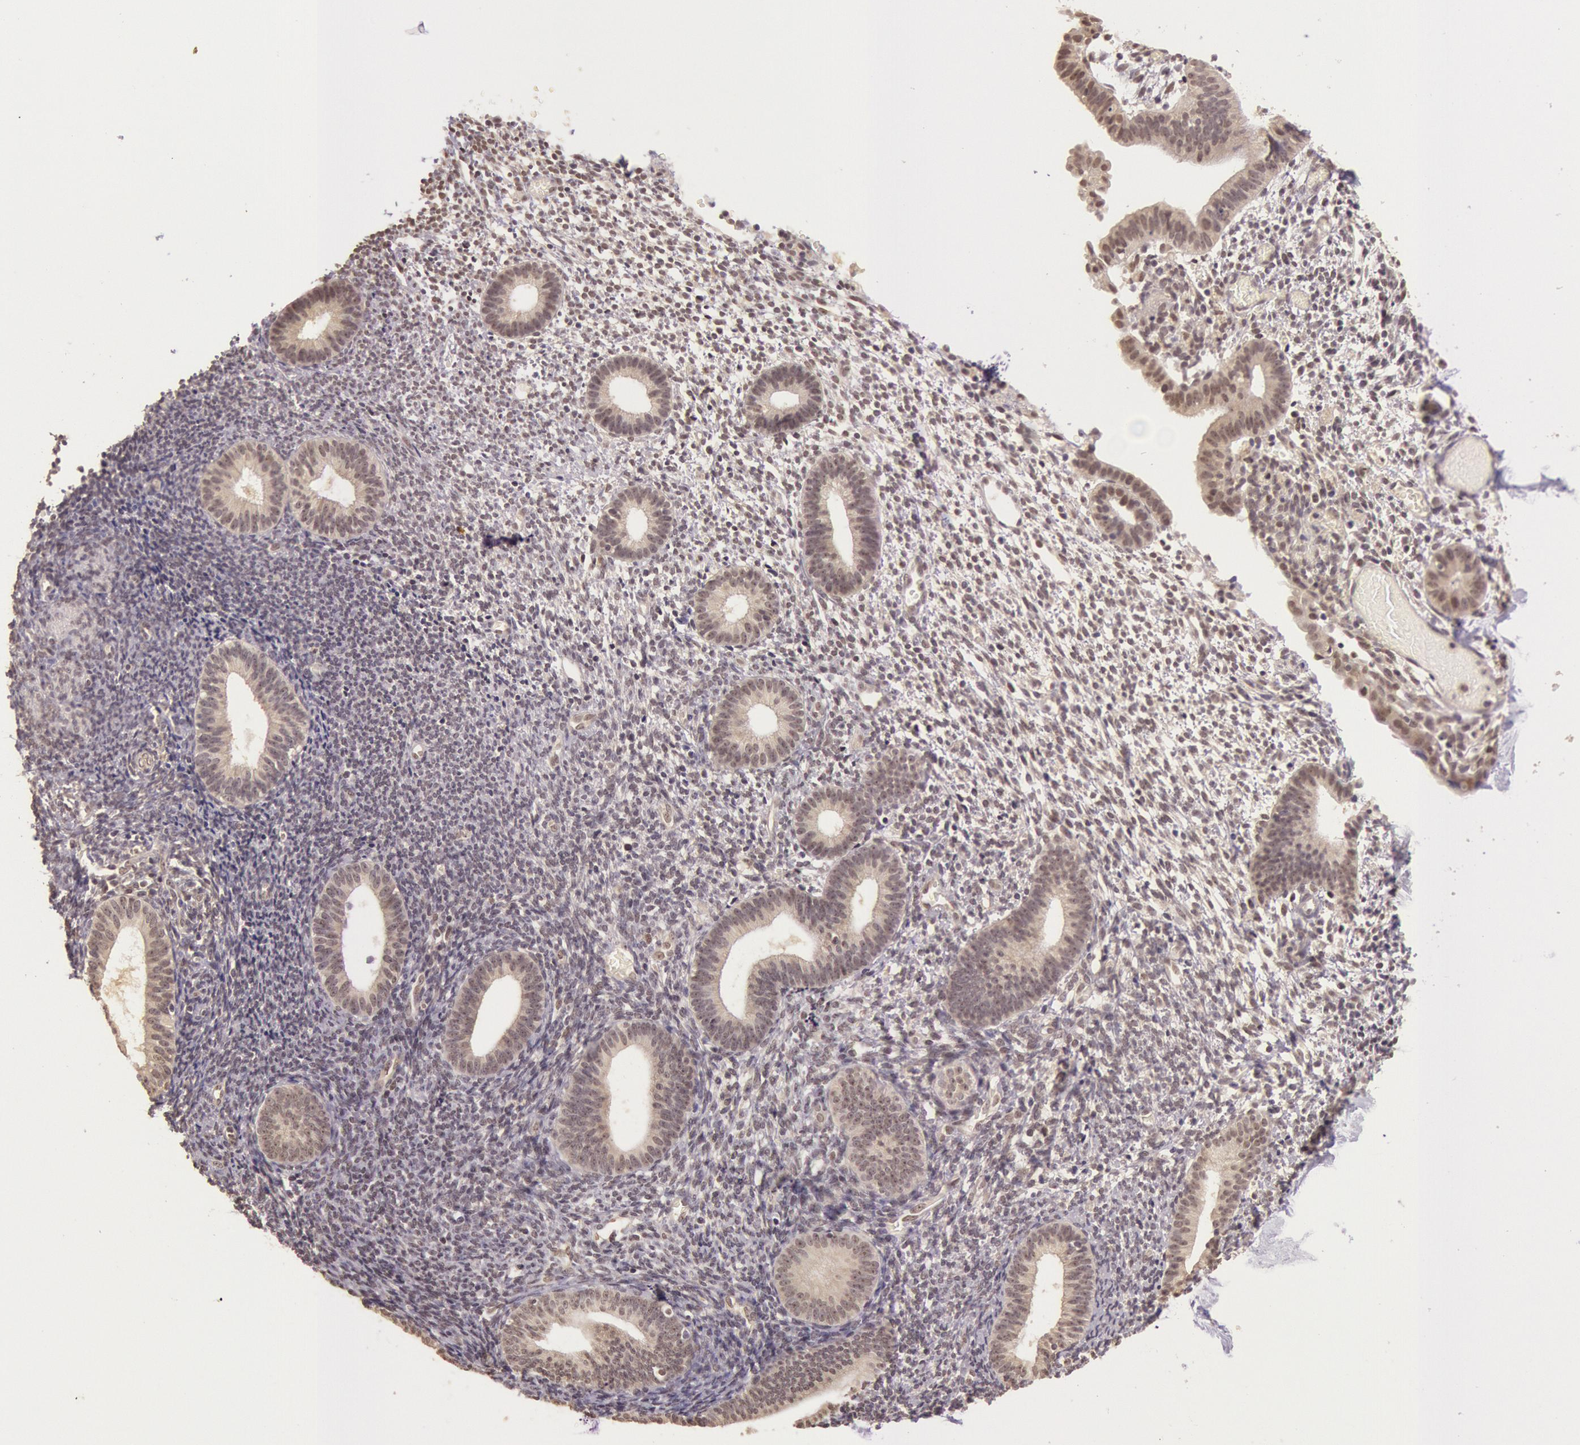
{"staining": {"intensity": "weak", "quantity": "<25%", "location": "cytoplasmic/membranous"}, "tissue": "endometrium", "cell_type": "Cells in endometrial stroma", "image_type": "normal", "snomed": [{"axis": "morphology", "description": "Normal tissue, NOS"}, {"axis": "topography", "description": "Smooth muscle"}, {"axis": "topography", "description": "Endometrium"}], "caption": "The histopathology image demonstrates no staining of cells in endometrial stroma in normal endometrium.", "gene": "RTL10", "patient": {"sex": "female", "age": 57}}